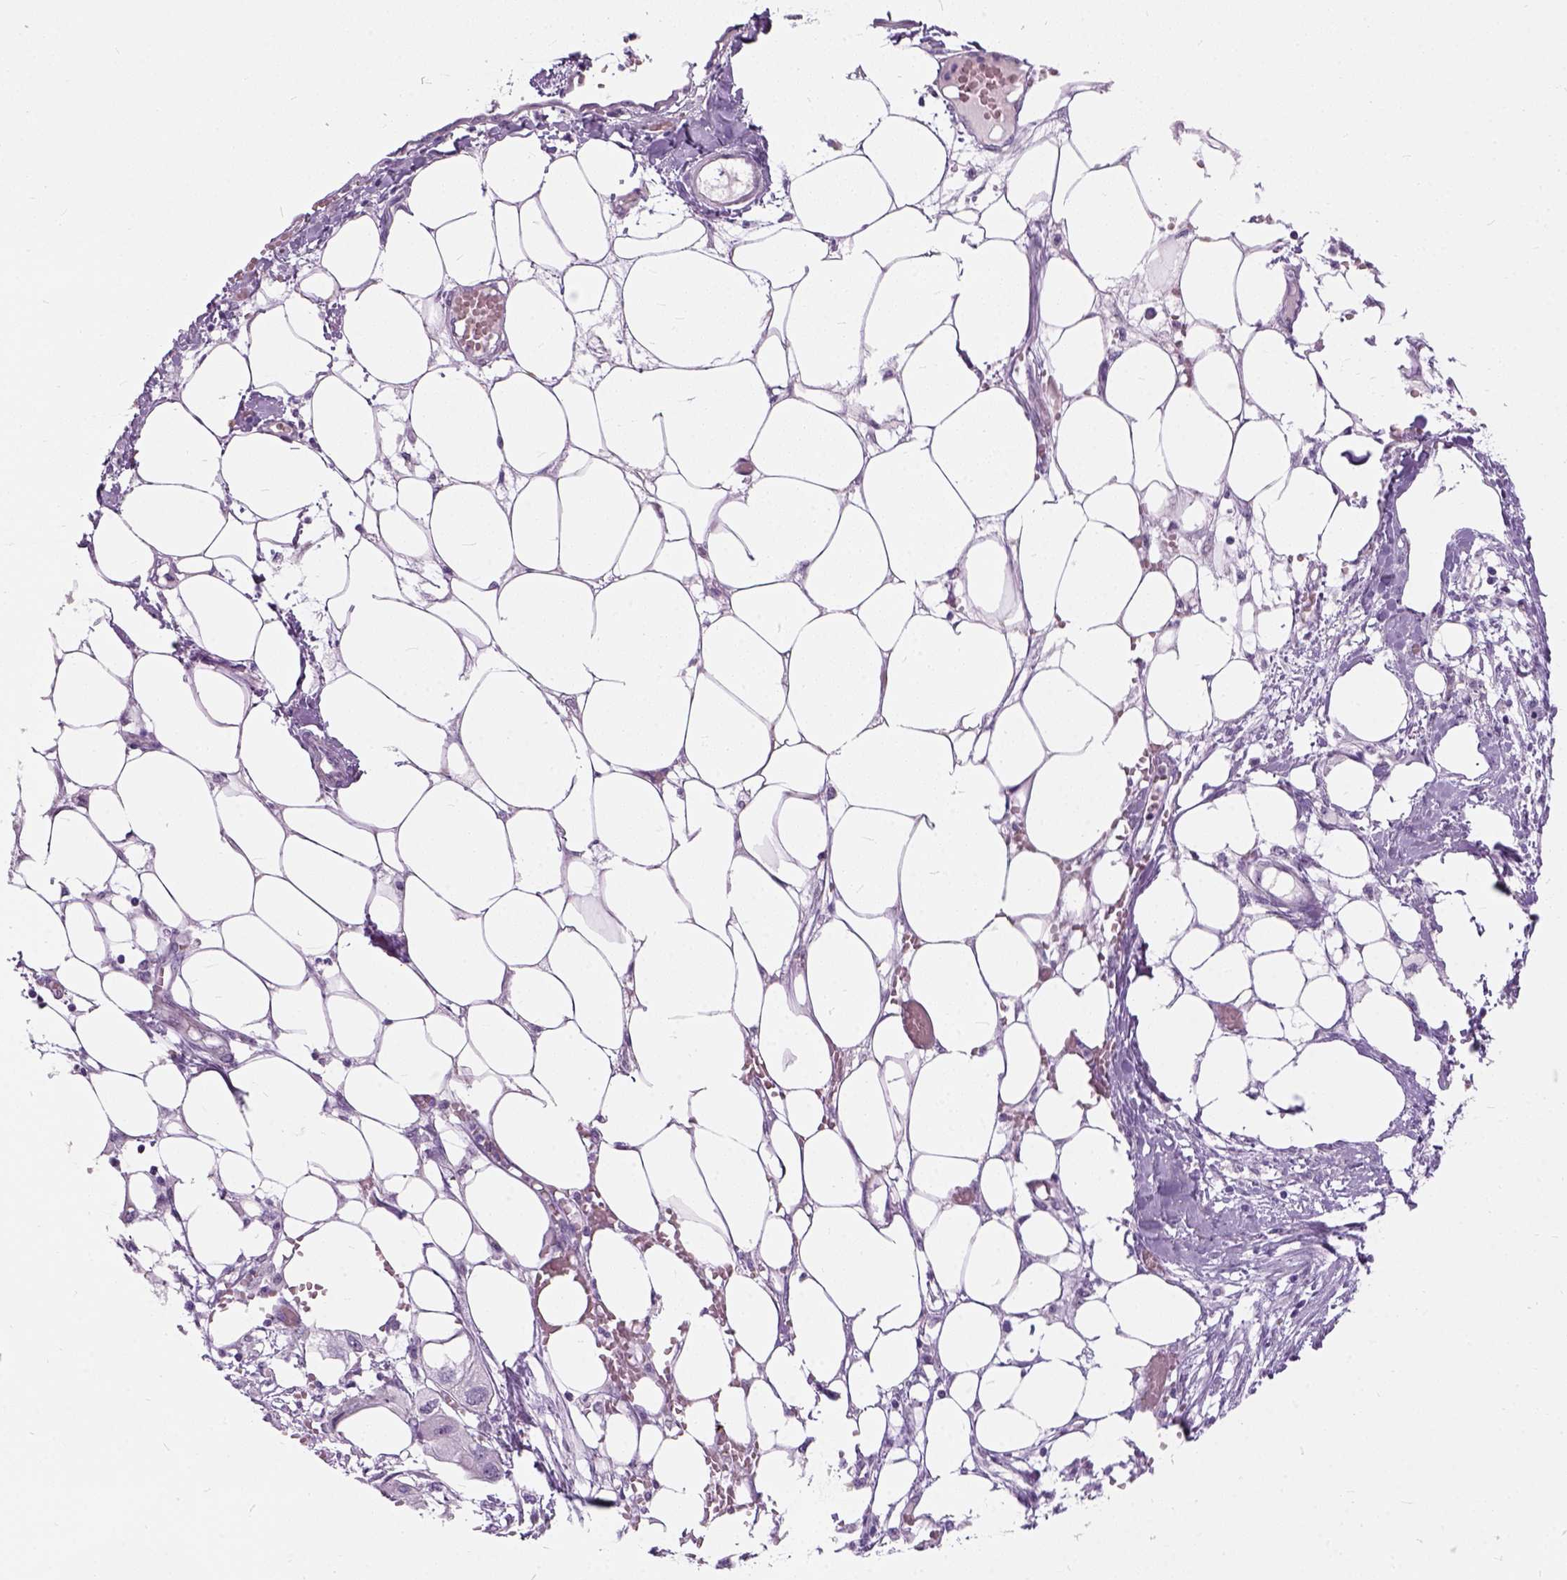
{"staining": {"intensity": "negative", "quantity": "none", "location": "none"}, "tissue": "endometrial cancer", "cell_type": "Tumor cells", "image_type": "cancer", "snomed": [{"axis": "morphology", "description": "Adenocarcinoma, NOS"}, {"axis": "morphology", "description": "Adenocarcinoma, metastatic, NOS"}, {"axis": "topography", "description": "Adipose tissue"}, {"axis": "topography", "description": "Endometrium"}], "caption": "Immunohistochemical staining of endometrial cancer displays no significant staining in tumor cells.", "gene": "AXDND1", "patient": {"sex": "female", "age": 67}}